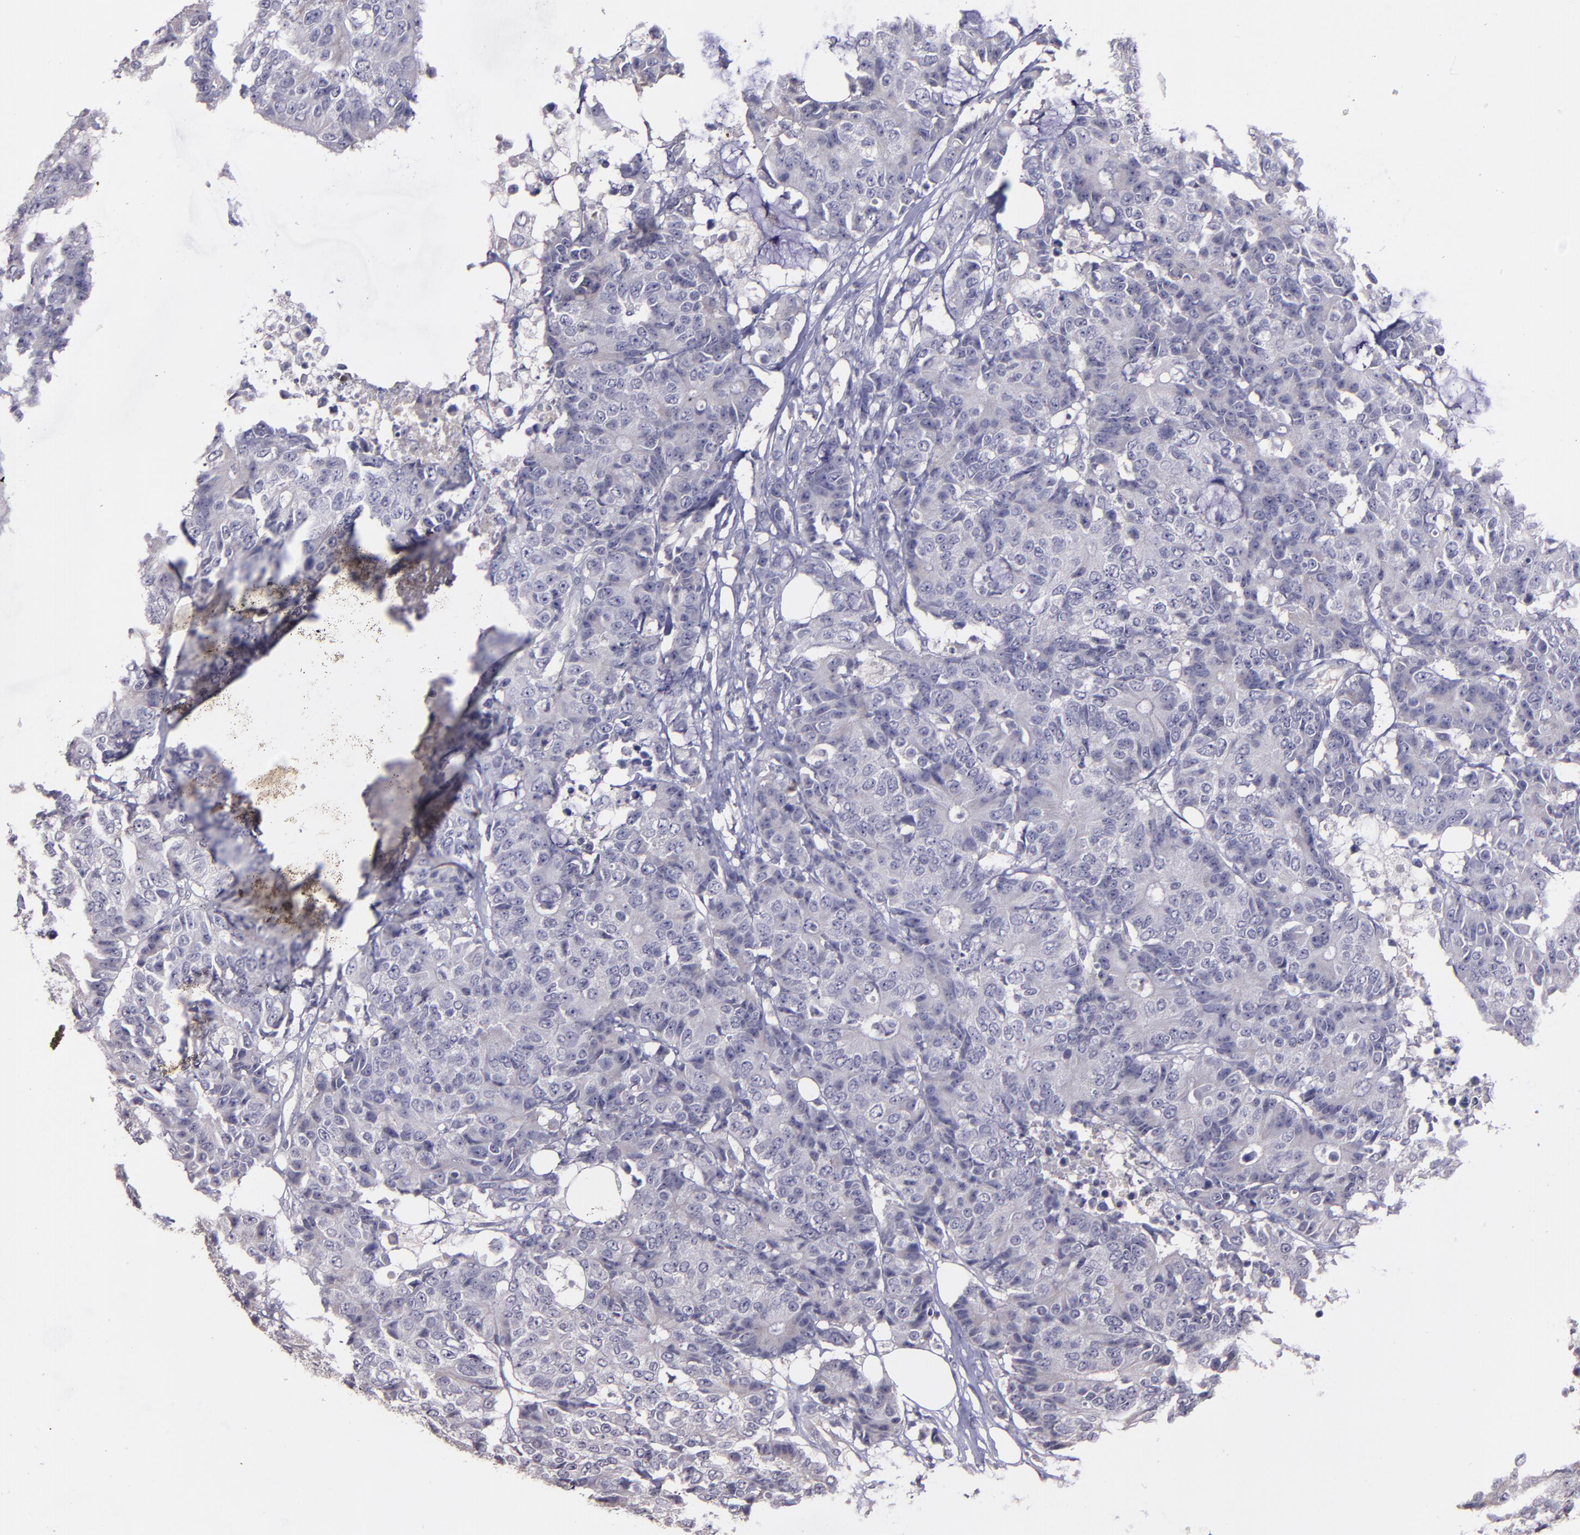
{"staining": {"intensity": "weak", "quantity": "<25%", "location": "cytoplasmic/membranous"}, "tissue": "colorectal cancer", "cell_type": "Tumor cells", "image_type": "cancer", "snomed": [{"axis": "morphology", "description": "Adenocarcinoma, NOS"}, {"axis": "topography", "description": "Colon"}], "caption": "An image of human colorectal adenocarcinoma is negative for staining in tumor cells. (DAB IHC, high magnification).", "gene": "MASP1", "patient": {"sex": "female", "age": 86}}